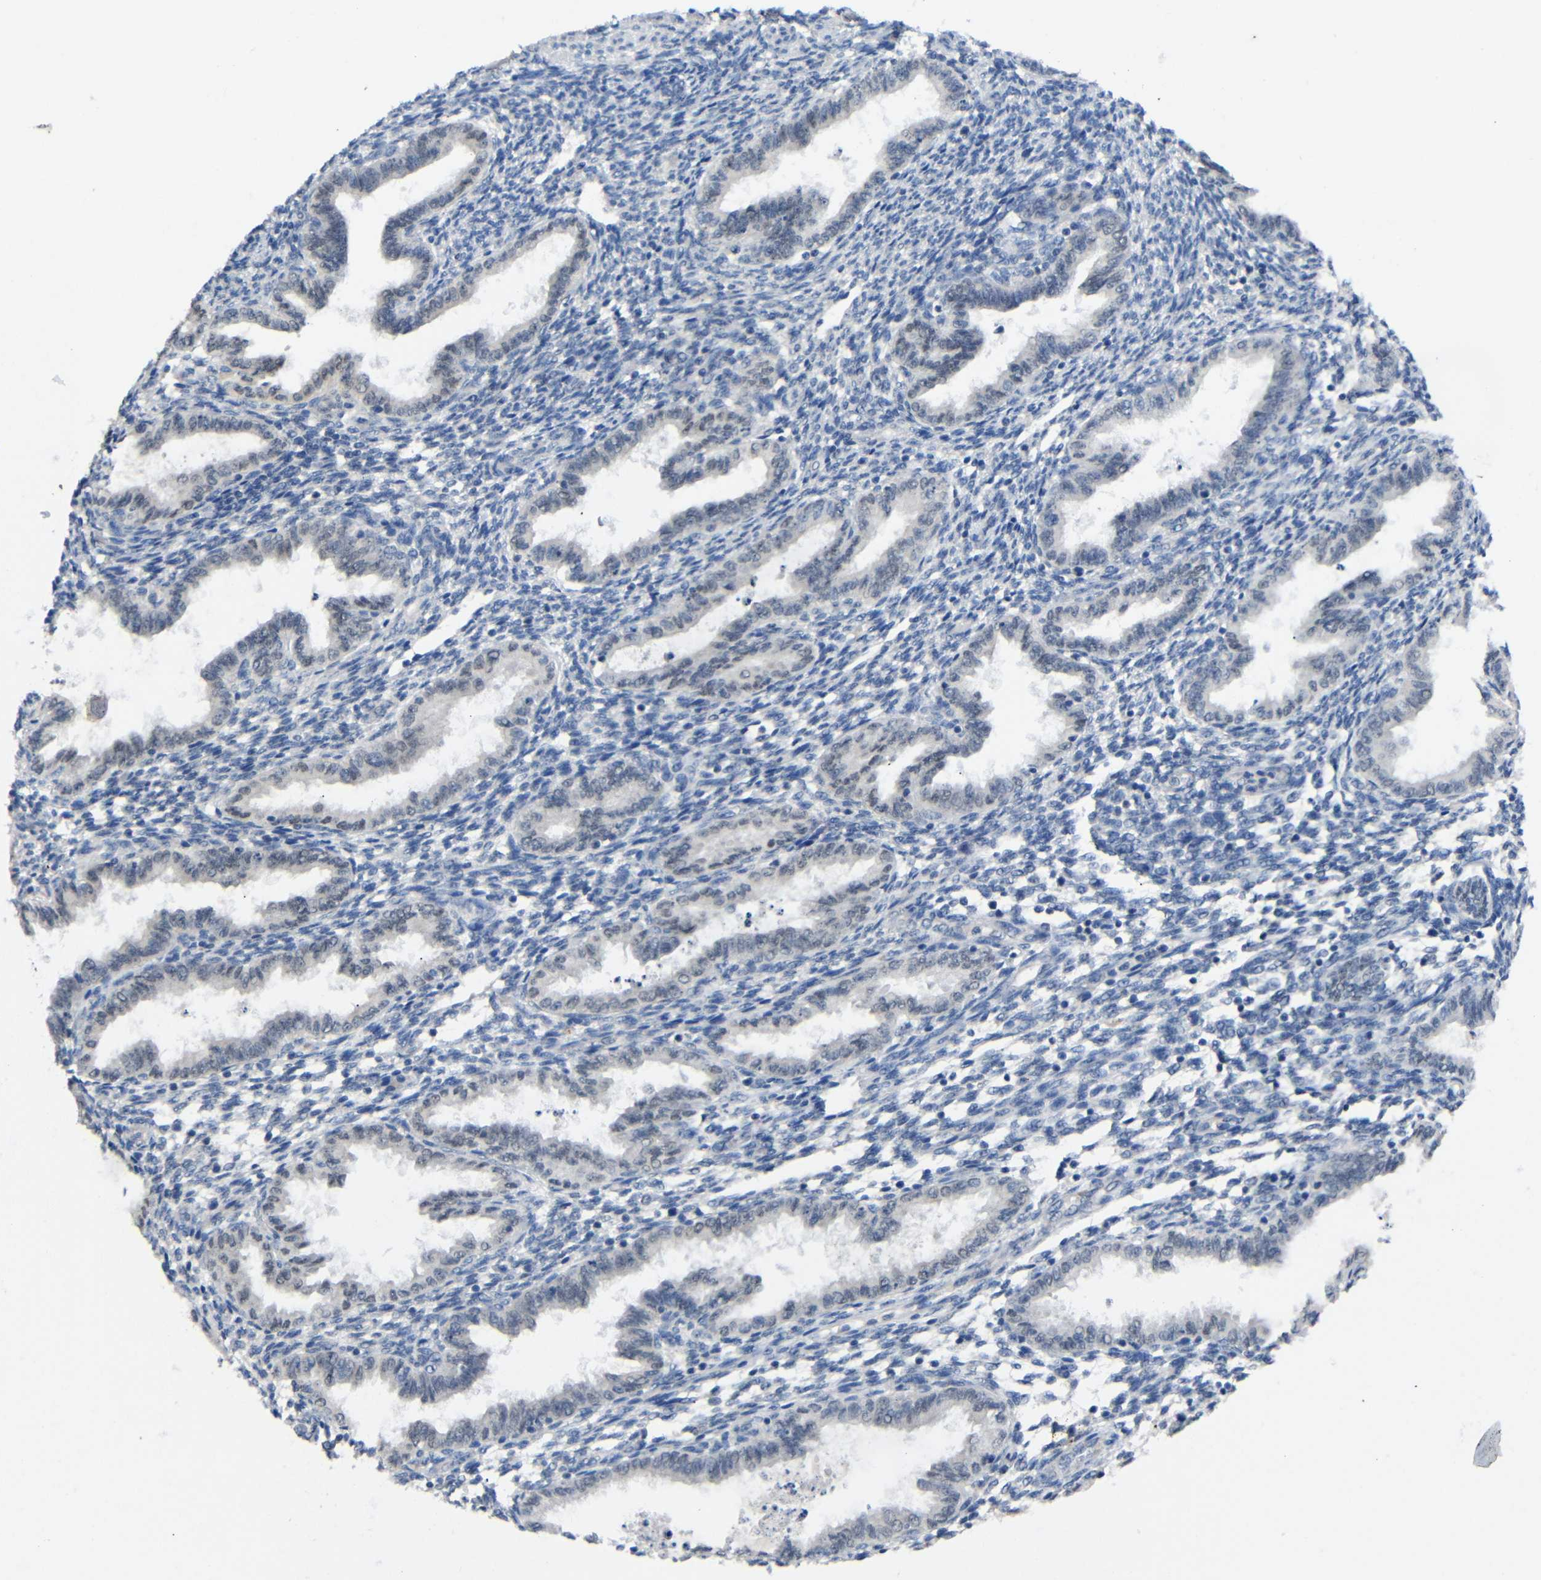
{"staining": {"intensity": "negative", "quantity": "none", "location": "none"}, "tissue": "endometrium", "cell_type": "Cells in endometrial stroma", "image_type": "normal", "snomed": [{"axis": "morphology", "description": "Normal tissue, NOS"}, {"axis": "topography", "description": "Endometrium"}], "caption": "A high-resolution micrograph shows IHC staining of unremarkable endometrium, which shows no significant expression in cells in endometrial stroma. Nuclei are stained in blue.", "gene": "HNF1A", "patient": {"sex": "female", "age": 33}}